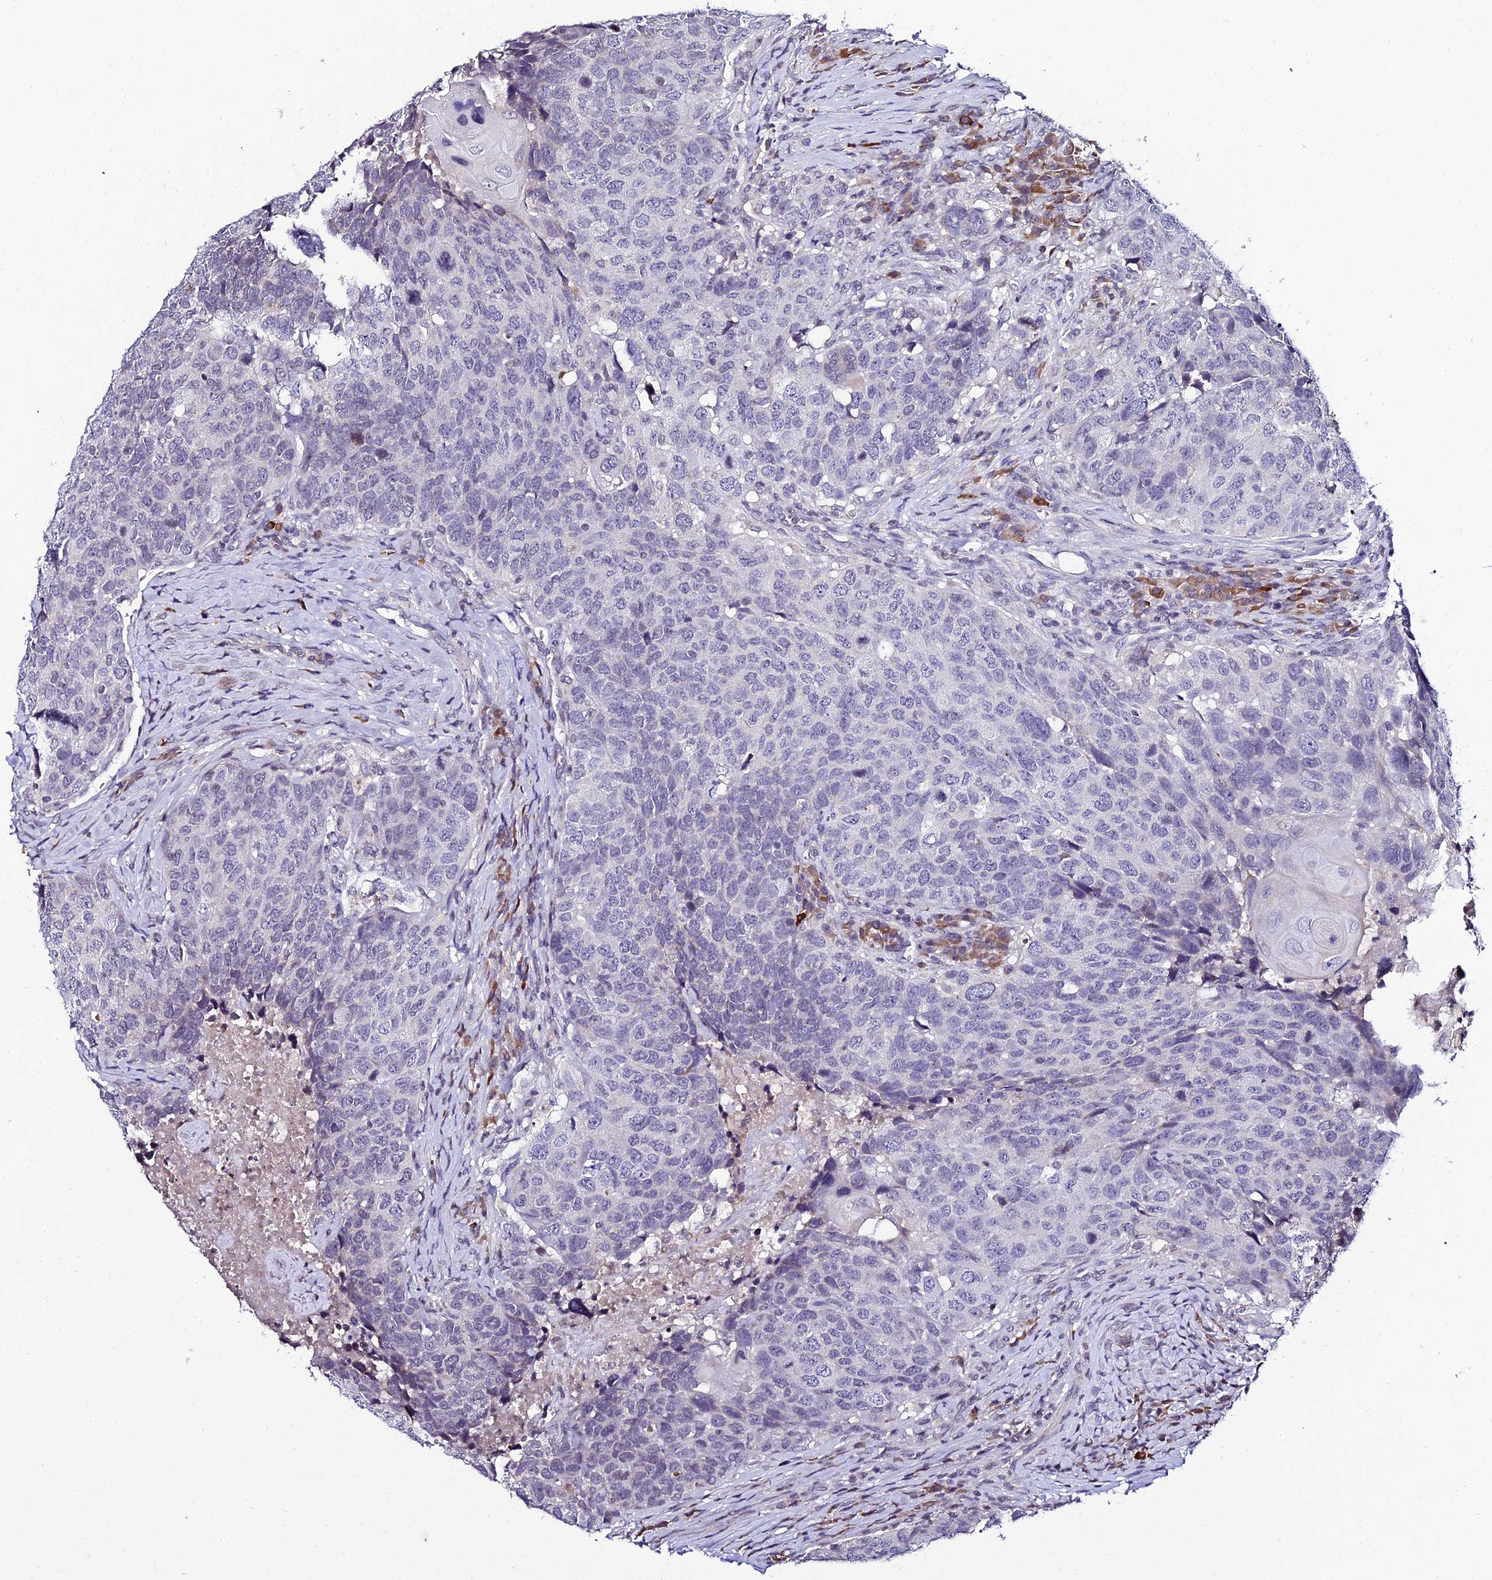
{"staining": {"intensity": "negative", "quantity": "none", "location": "none"}, "tissue": "head and neck cancer", "cell_type": "Tumor cells", "image_type": "cancer", "snomed": [{"axis": "morphology", "description": "Squamous cell carcinoma, NOS"}, {"axis": "topography", "description": "Head-Neck"}], "caption": "A high-resolution image shows immunohistochemistry staining of squamous cell carcinoma (head and neck), which exhibits no significant expression in tumor cells.", "gene": "CDNF", "patient": {"sex": "male", "age": 66}}